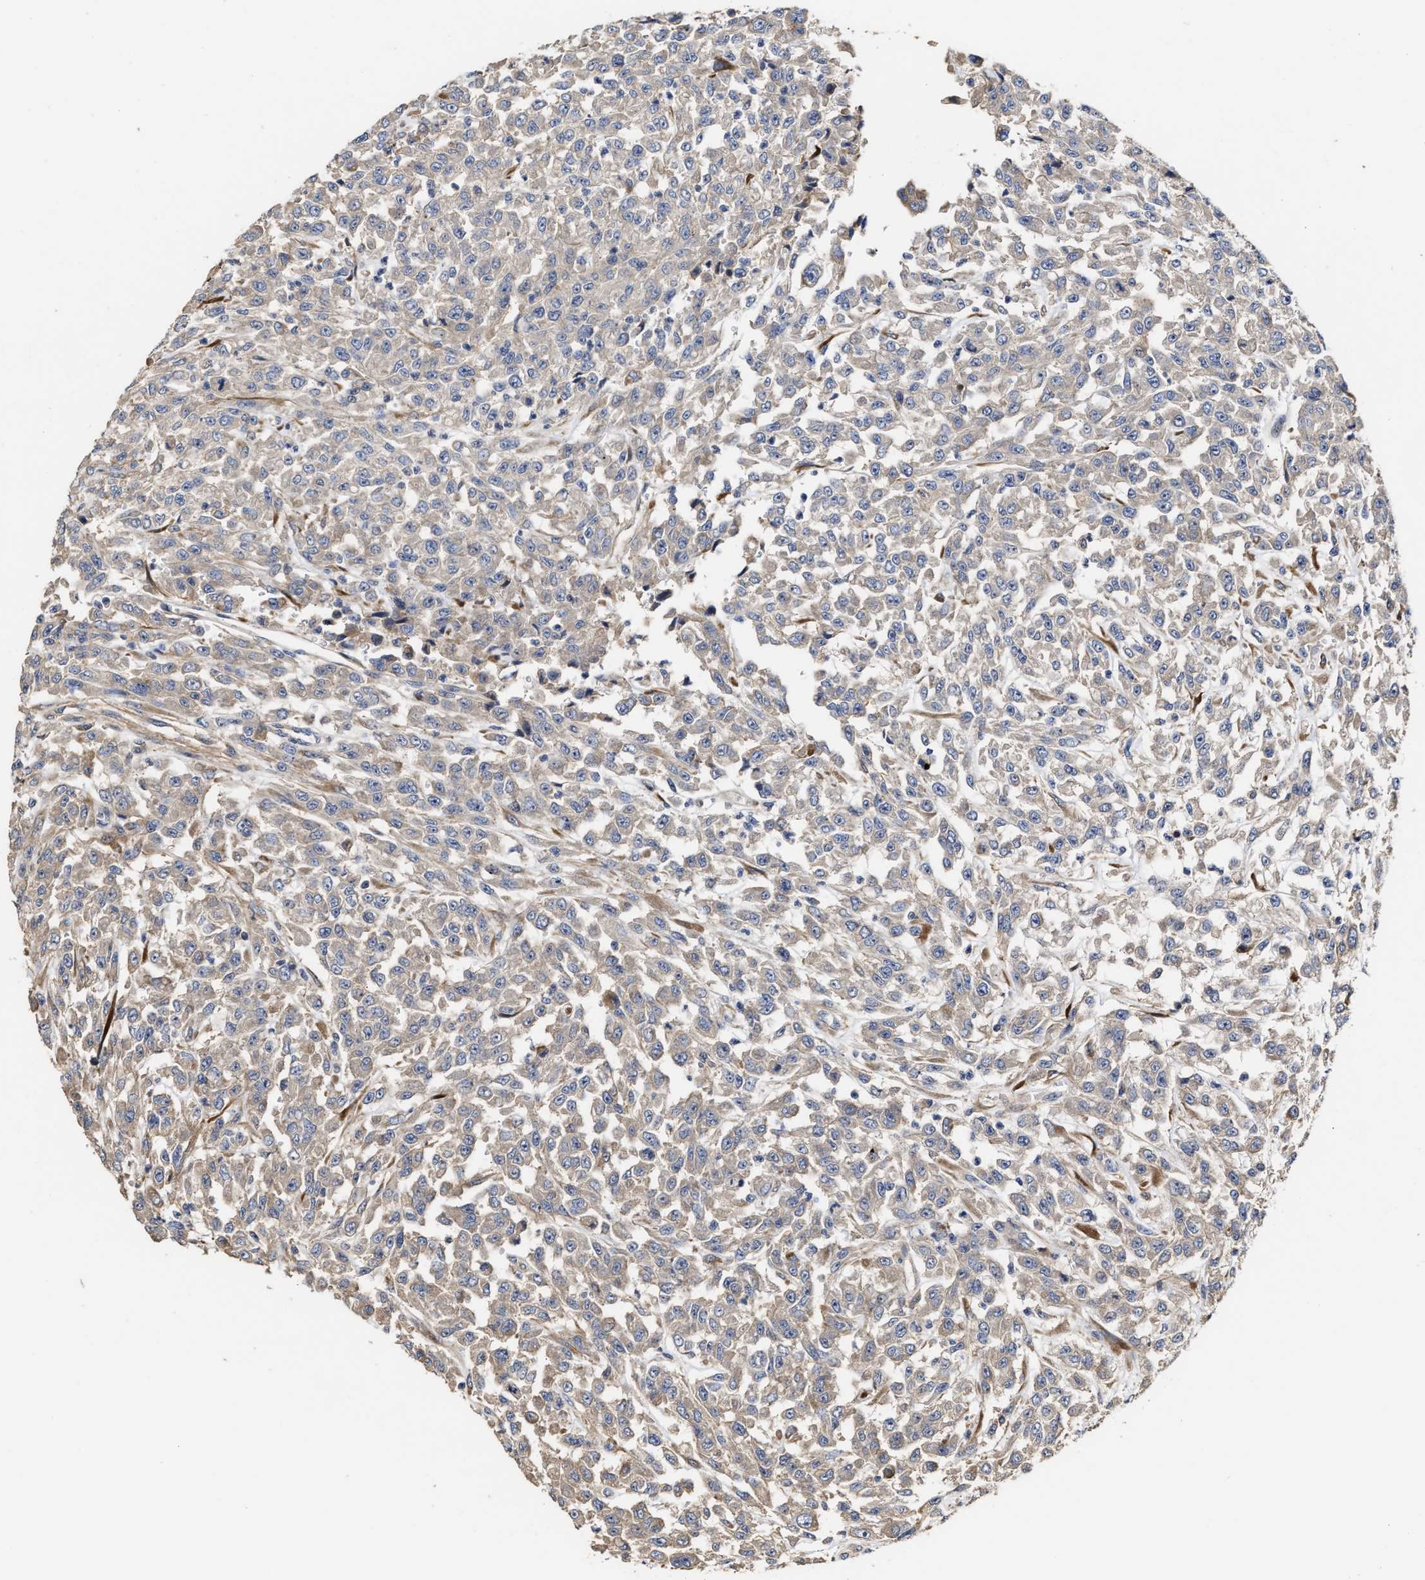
{"staining": {"intensity": "weak", "quantity": "<25%", "location": "cytoplasmic/membranous"}, "tissue": "urothelial cancer", "cell_type": "Tumor cells", "image_type": "cancer", "snomed": [{"axis": "morphology", "description": "Urothelial carcinoma, High grade"}, {"axis": "topography", "description": "Urinary bladder"}], "caption": "Tumor cells show no significant protein positivity in high-grade urothelial carcinoma.", "gene": "CLIP2", "patient": {"sex": "male", "age": 46}}